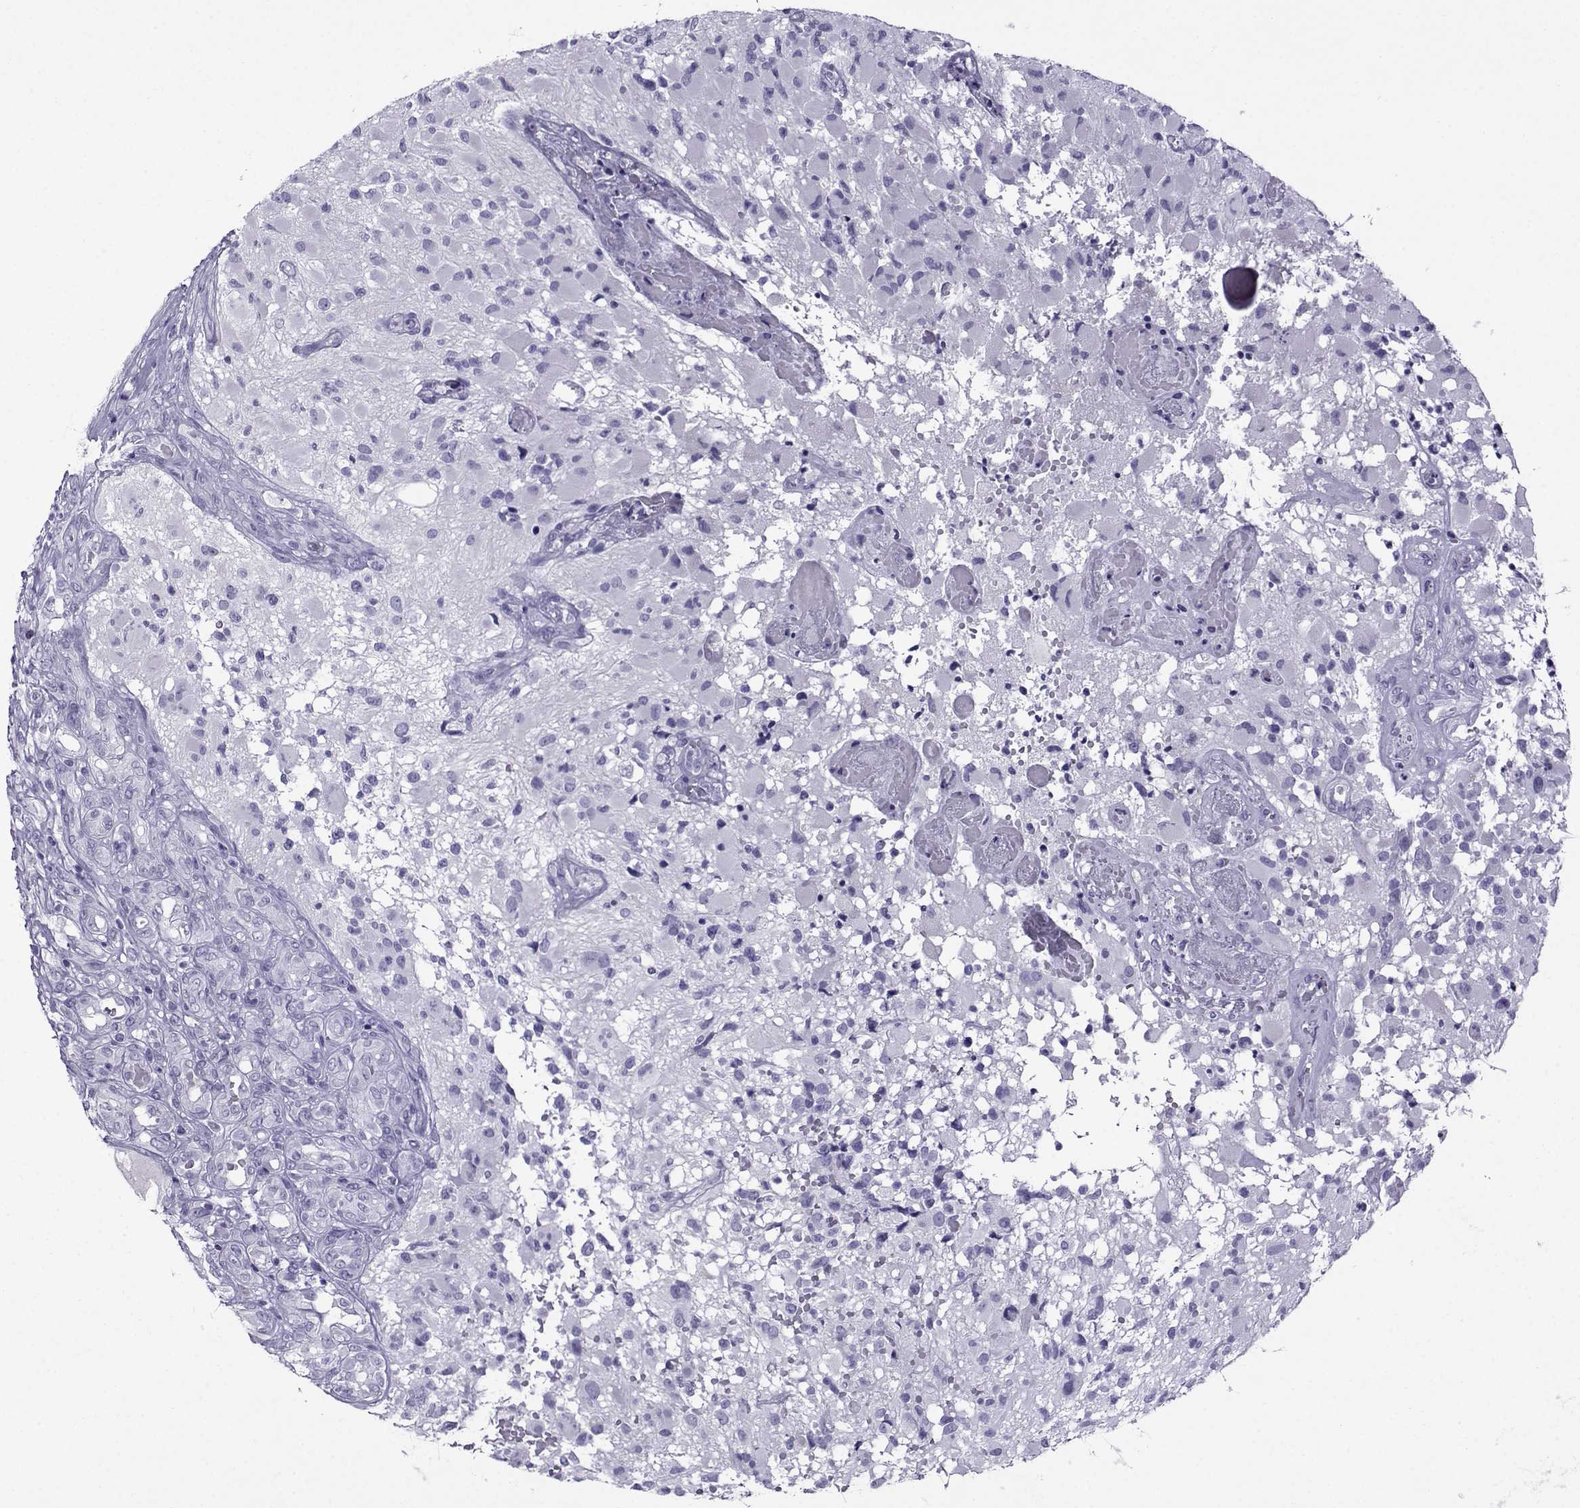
{"staining": {"intensity": "negative", "quantity": "none", "location": "none"}, "tissue": "glioma", "cell_type": "Tumor cells", "image_type": "cancer", "snomed": [{"axis": "morphology", "description": "Glioma, malignant, High grade"}, {"axis": "topography", "description": "Brain"}], "caption": "There is no significant positivity in tumor cells of glioma.", "gene": "CRYBB1", "patient": {"sex": "female", "age": 63}}